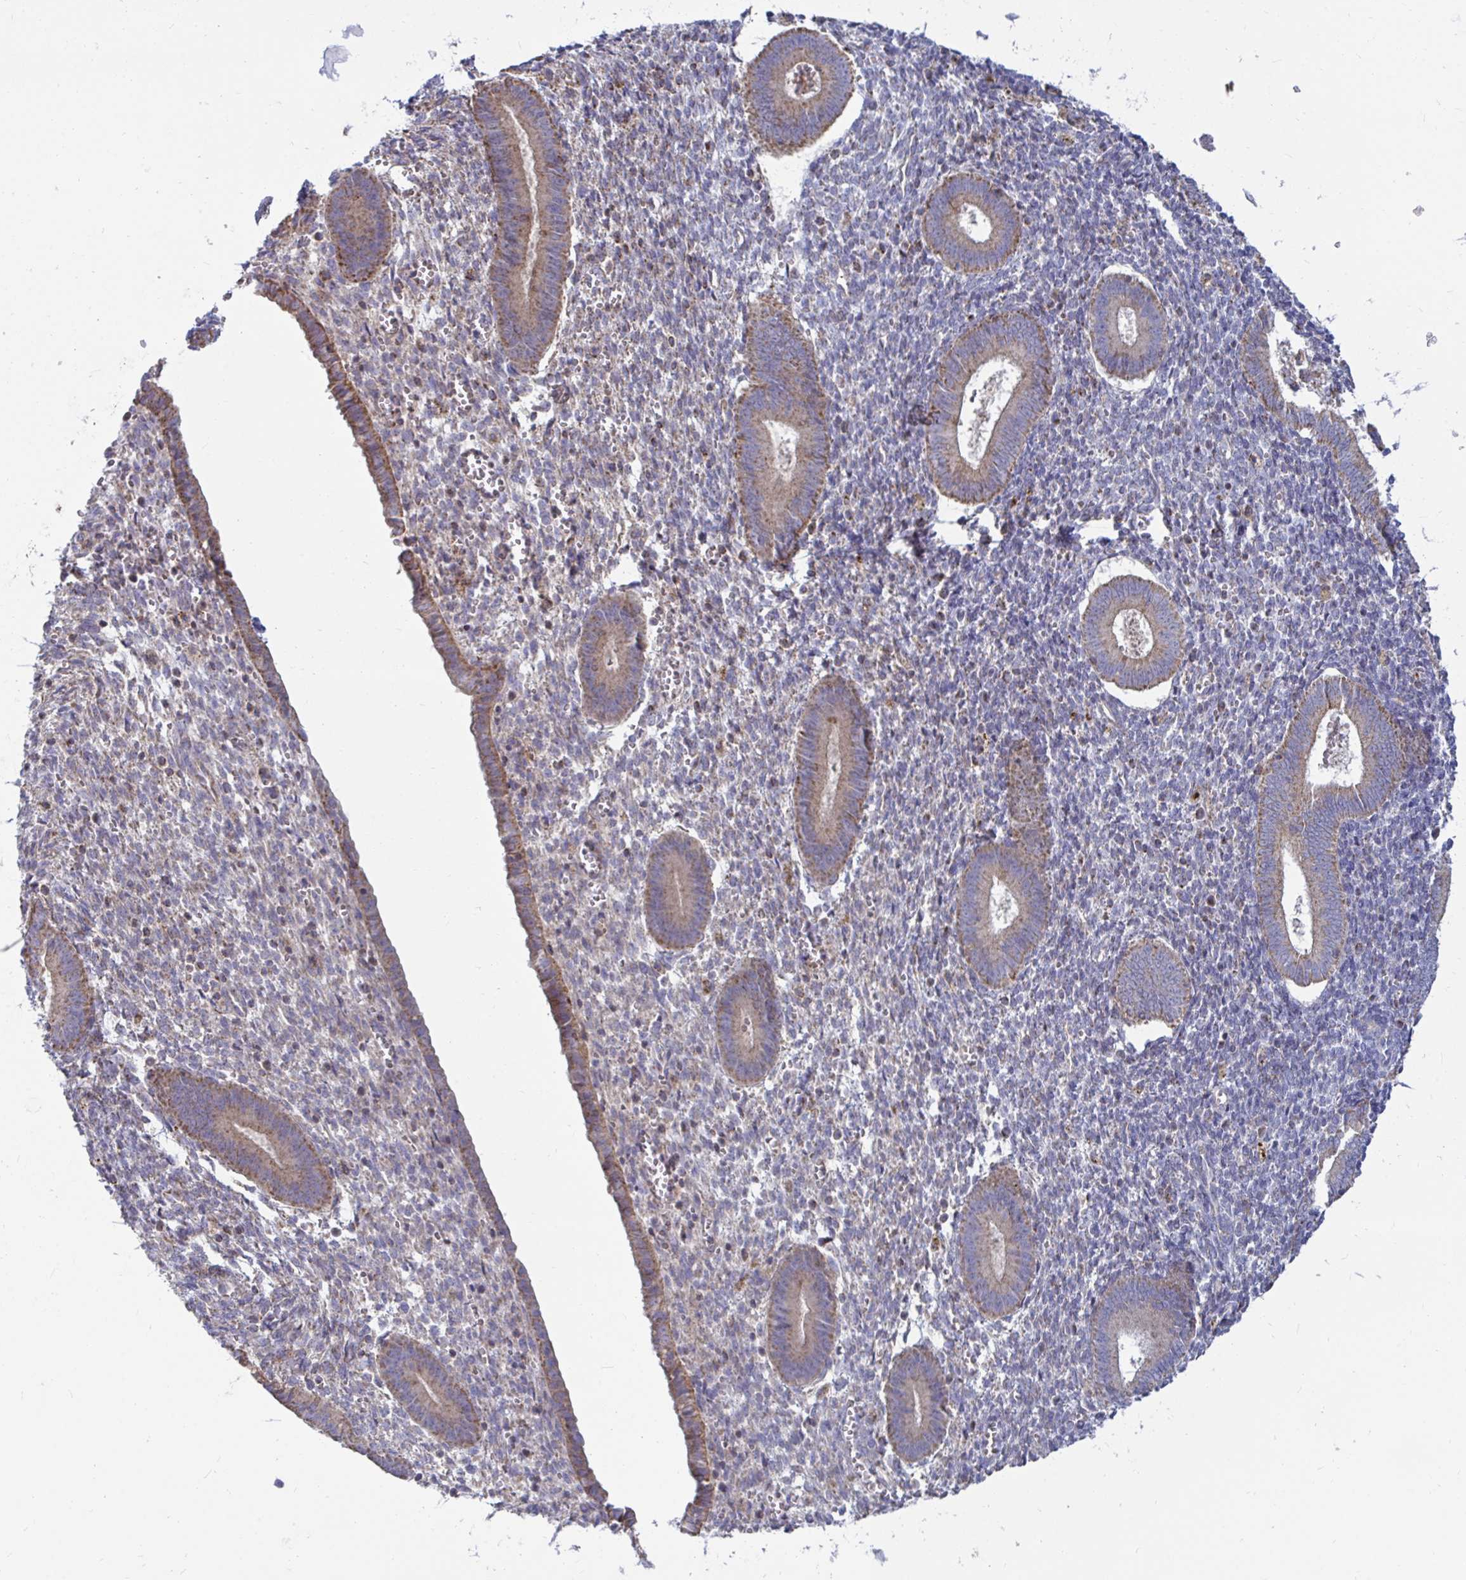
{"staining": {"intensity": "negative", "quantity": "none", "location": "none"}, "tissue": "endometrium", "cell_type": "Cells in endometrial stroma", "image_type": "normal", "snomed": [{"axis": "morphology", "description": "Normal tissue, NOS"}, {"axis": "topography", "description": "Endometrium"}], "caption": "High magnification brightfield microscopy of unremarkable endometrium stained with DAB (brown) and counterstained with hematoxylin (blue): cells in endometrial stroma show no significant positivity.", "gene": "OR10R2", "patient": {"sex": "female", "age": 25}}